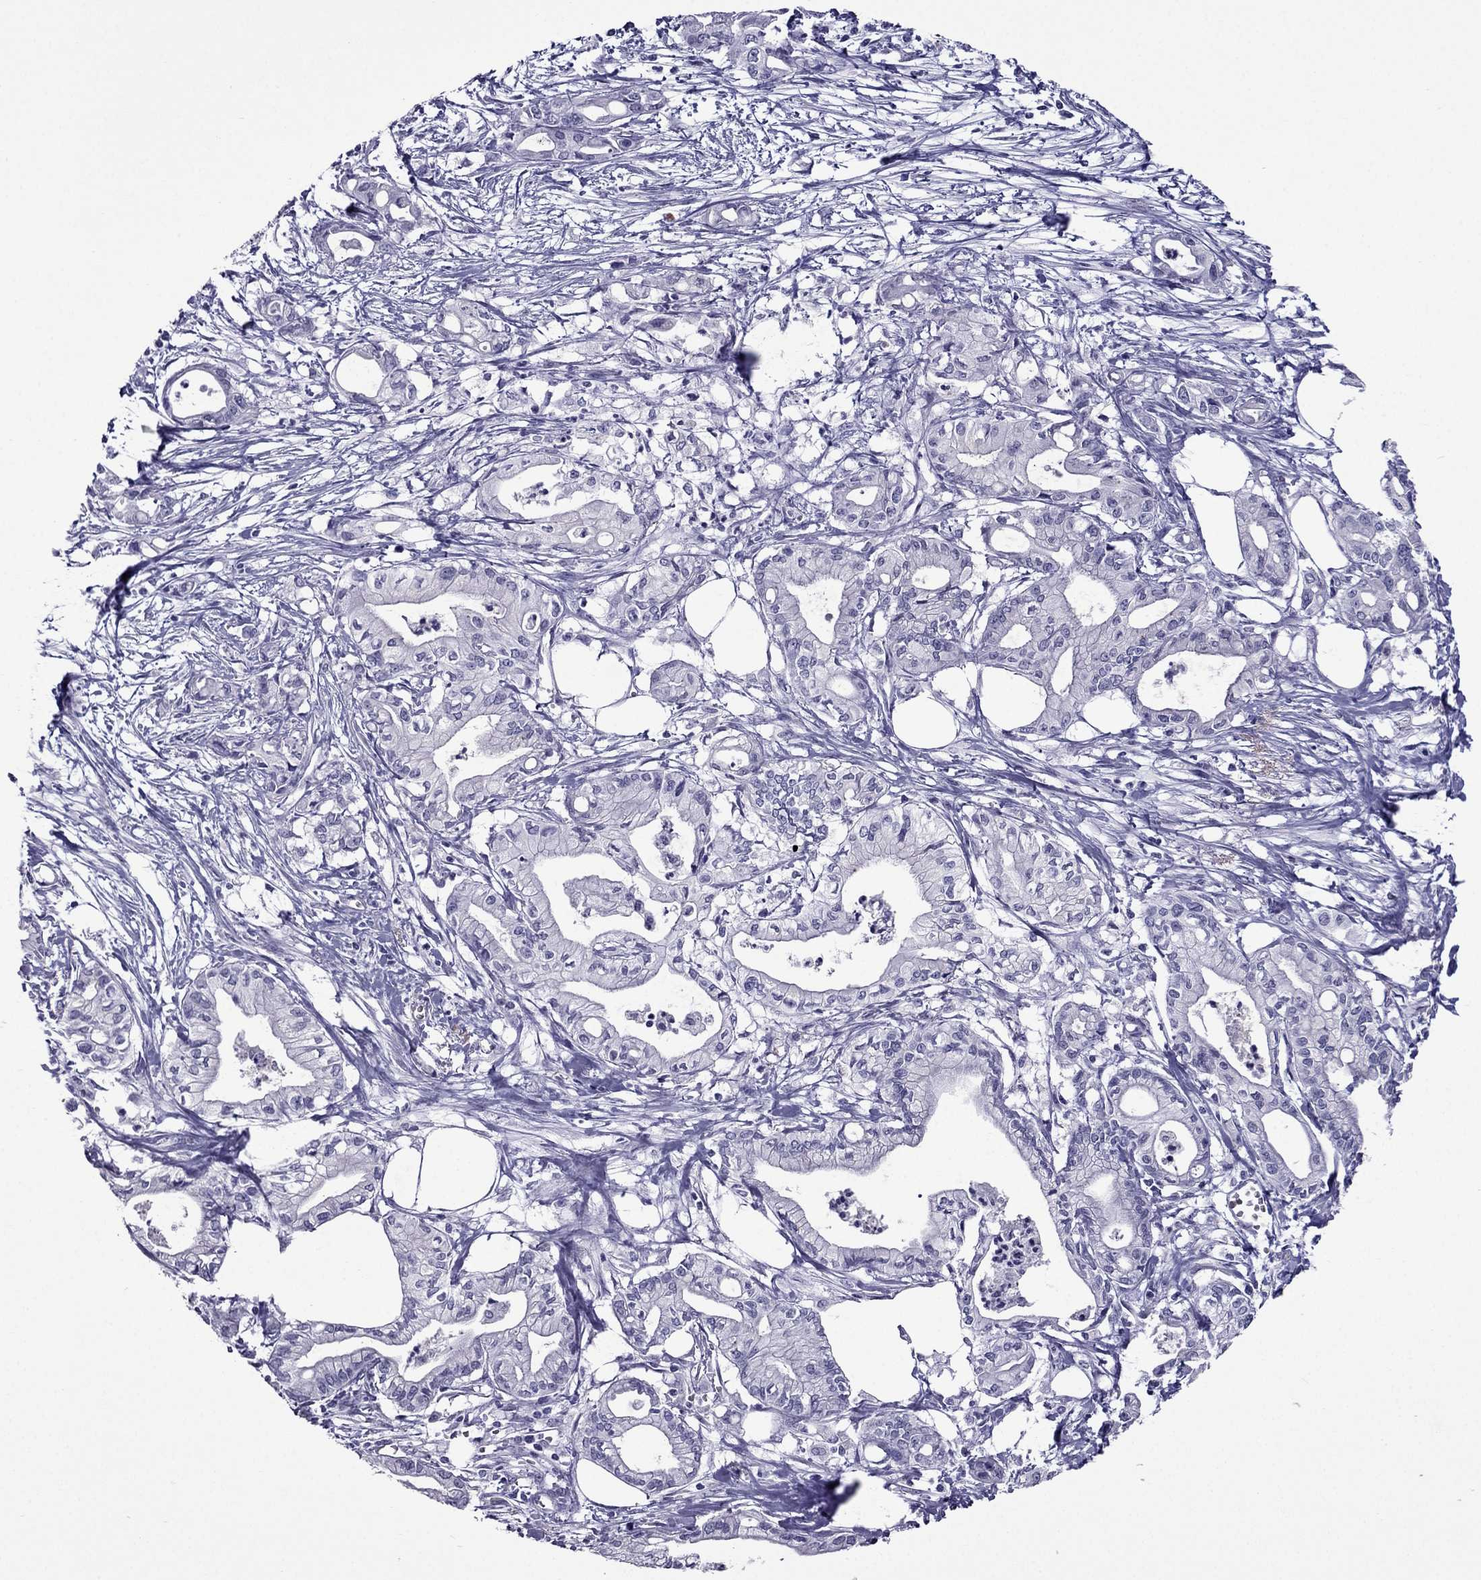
{"staining": {"intensity": "negative", "quantity": "none", "location": "none"}, "tissue": "pancreatic cancer", "cell_type": "Tumor cells", "image_type": "cancer", "snomed": [{"axis": "morphology", "description": "Adenocarcinoma, NOS"}, {"axis": "topography", "description": "Pancreas"}], "caption": "High power microscopy image of an immunohistochemistry histopathology image of pancreatic cancer (adenocarcinoma), revealing no significant staining in tumor cells.", "gene": "MYLK3", "patient": {"sex": "male", "age": 71}}